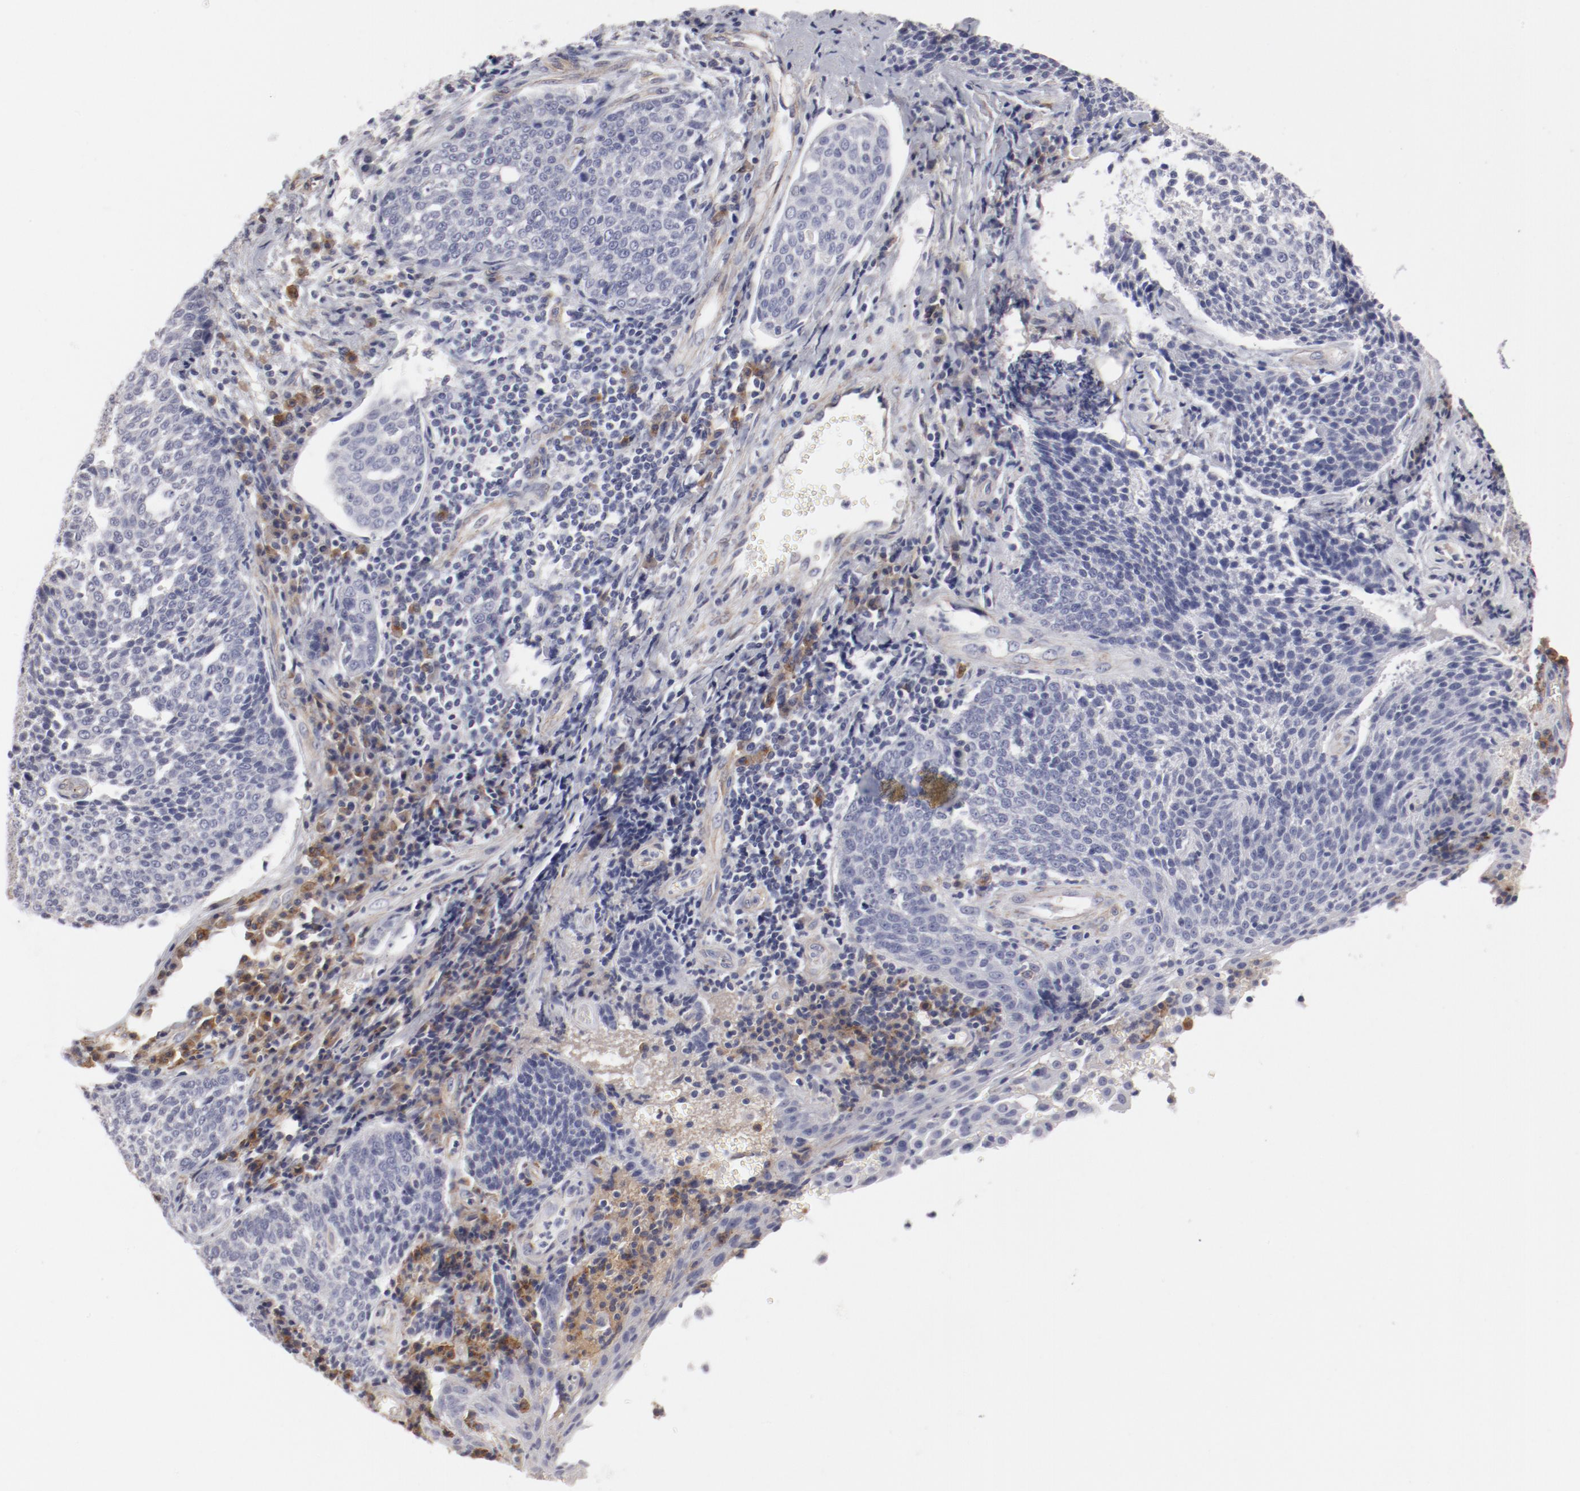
{"staining": {"intensity": "negative", "quantity": "none", "location": "none"}, "tissue": "cervical cancer", "cell_type": "Tumor cells", "image_type": "cancer", "snomed": [{"axis": "morphology", "description": "Squamous cell carcinoma, NOS"}, {"axis": "topography", "description": "Cervix"}], "caption": "This is an immunohistochemistry micrograph of cervical cancer. There is no expression in tumor cells.", "gene": "LAX1", "patient": {"sex": "female", "age": 34}}